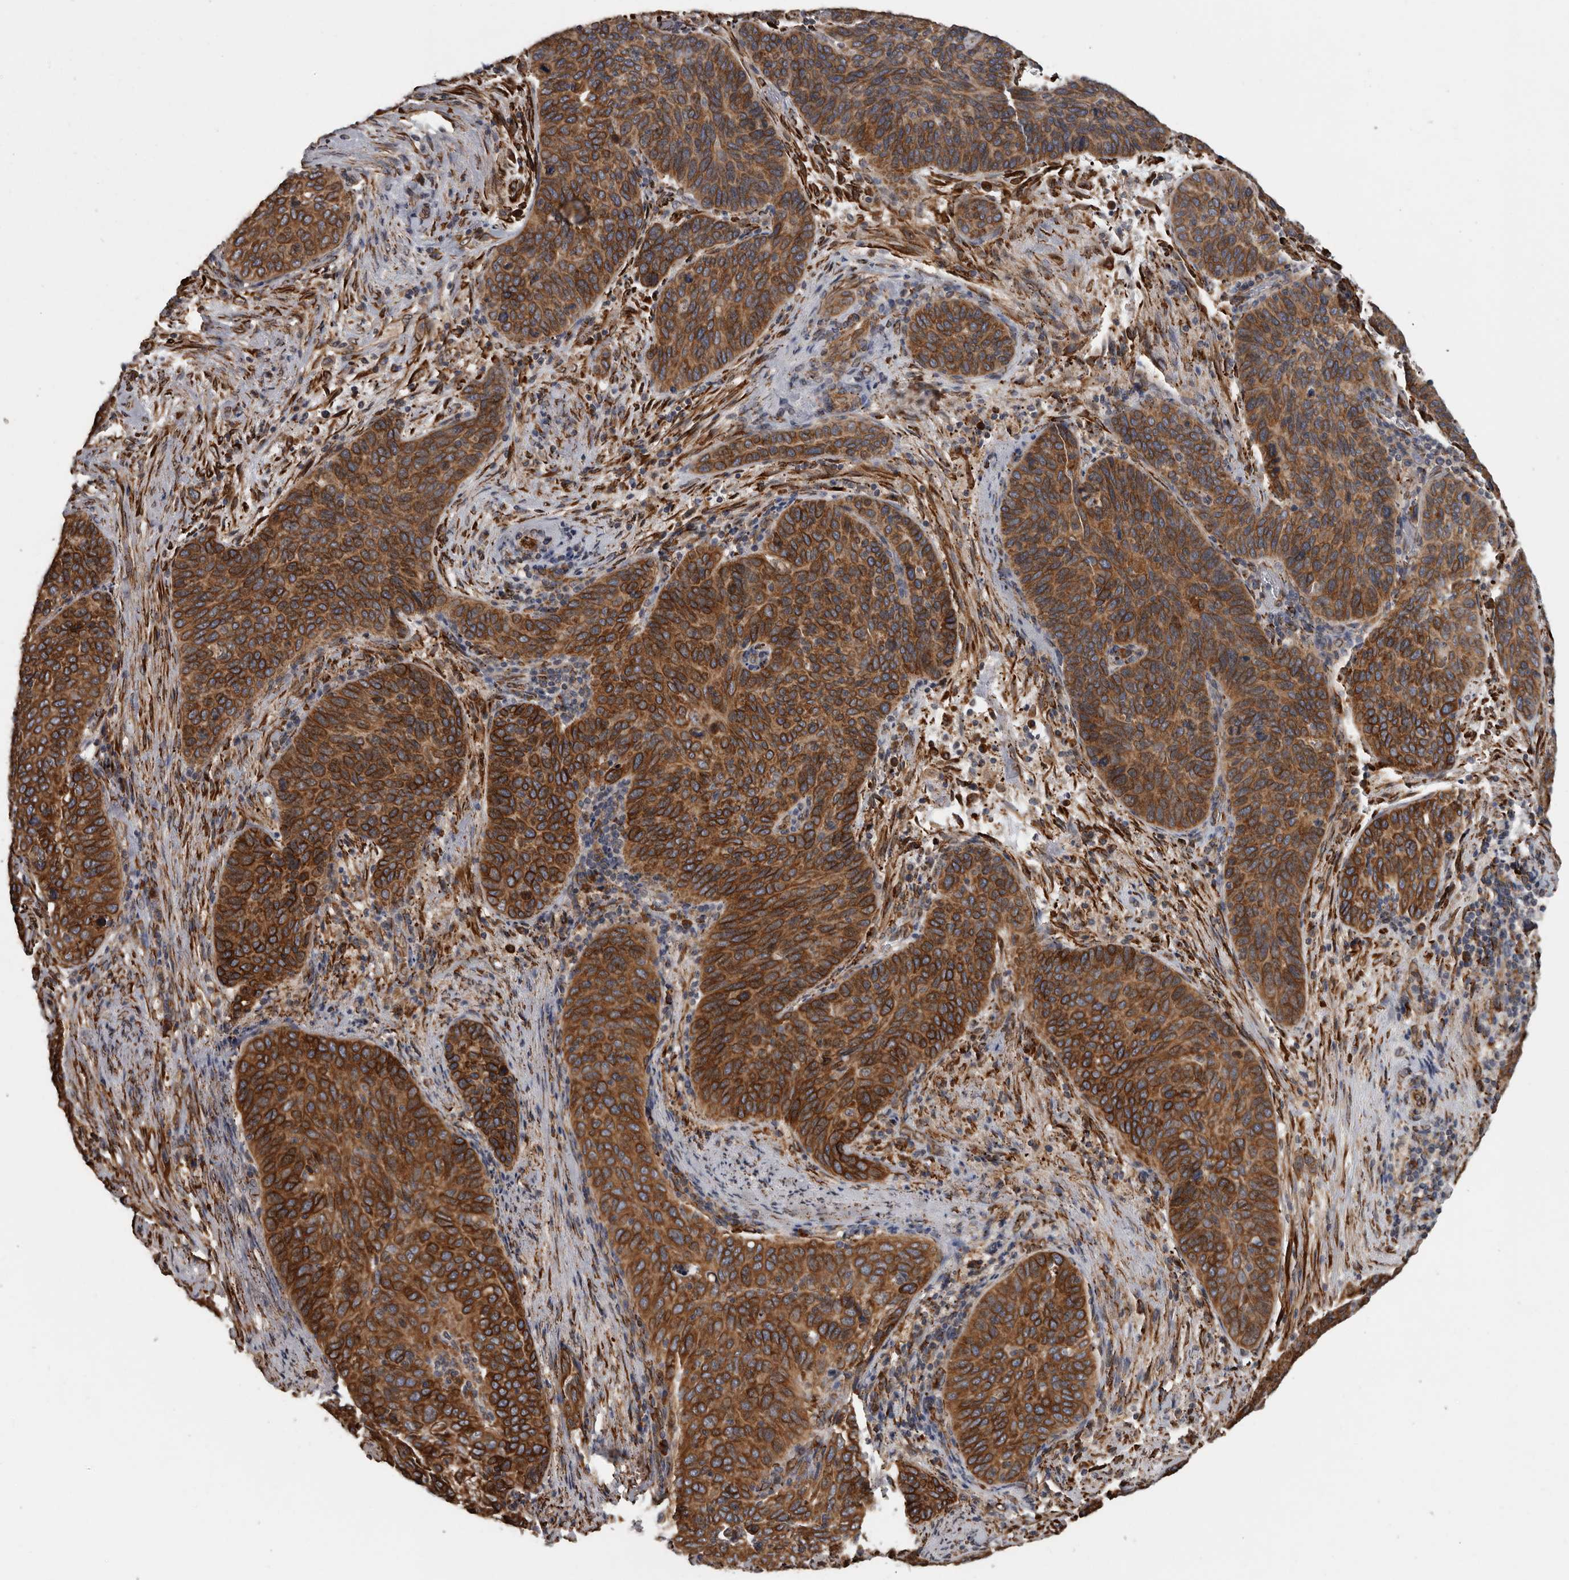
{"staining": {"intensity": "strong", "quantity": ">75%", "location": "cytoplasmic/membranous"}, "tissue": "cervical cancer", "cell_type": "Tumor cells", "image_type": "cancer", "snomed": [{"axis": "morphology", "description": "Squamous cell carcinoma, NOS"}, {"axis": "topography", "description": "Cervix"}], "caption": "DAB (3,3'-diaminobenzidine) immunohistochemical staining of human squamous cell carcinoma (cervical) demonstrates strong cytoplasmic/membranous protein expression in approximately >75% of tumor cells. The staining was performed using DAB to visualize the protein expression in brown, while the nuclei were stained in blue with hematoxylin (Magnification: 20x).", "gene": "CEP350", "patient": {"sex": "female", "age": 60}}